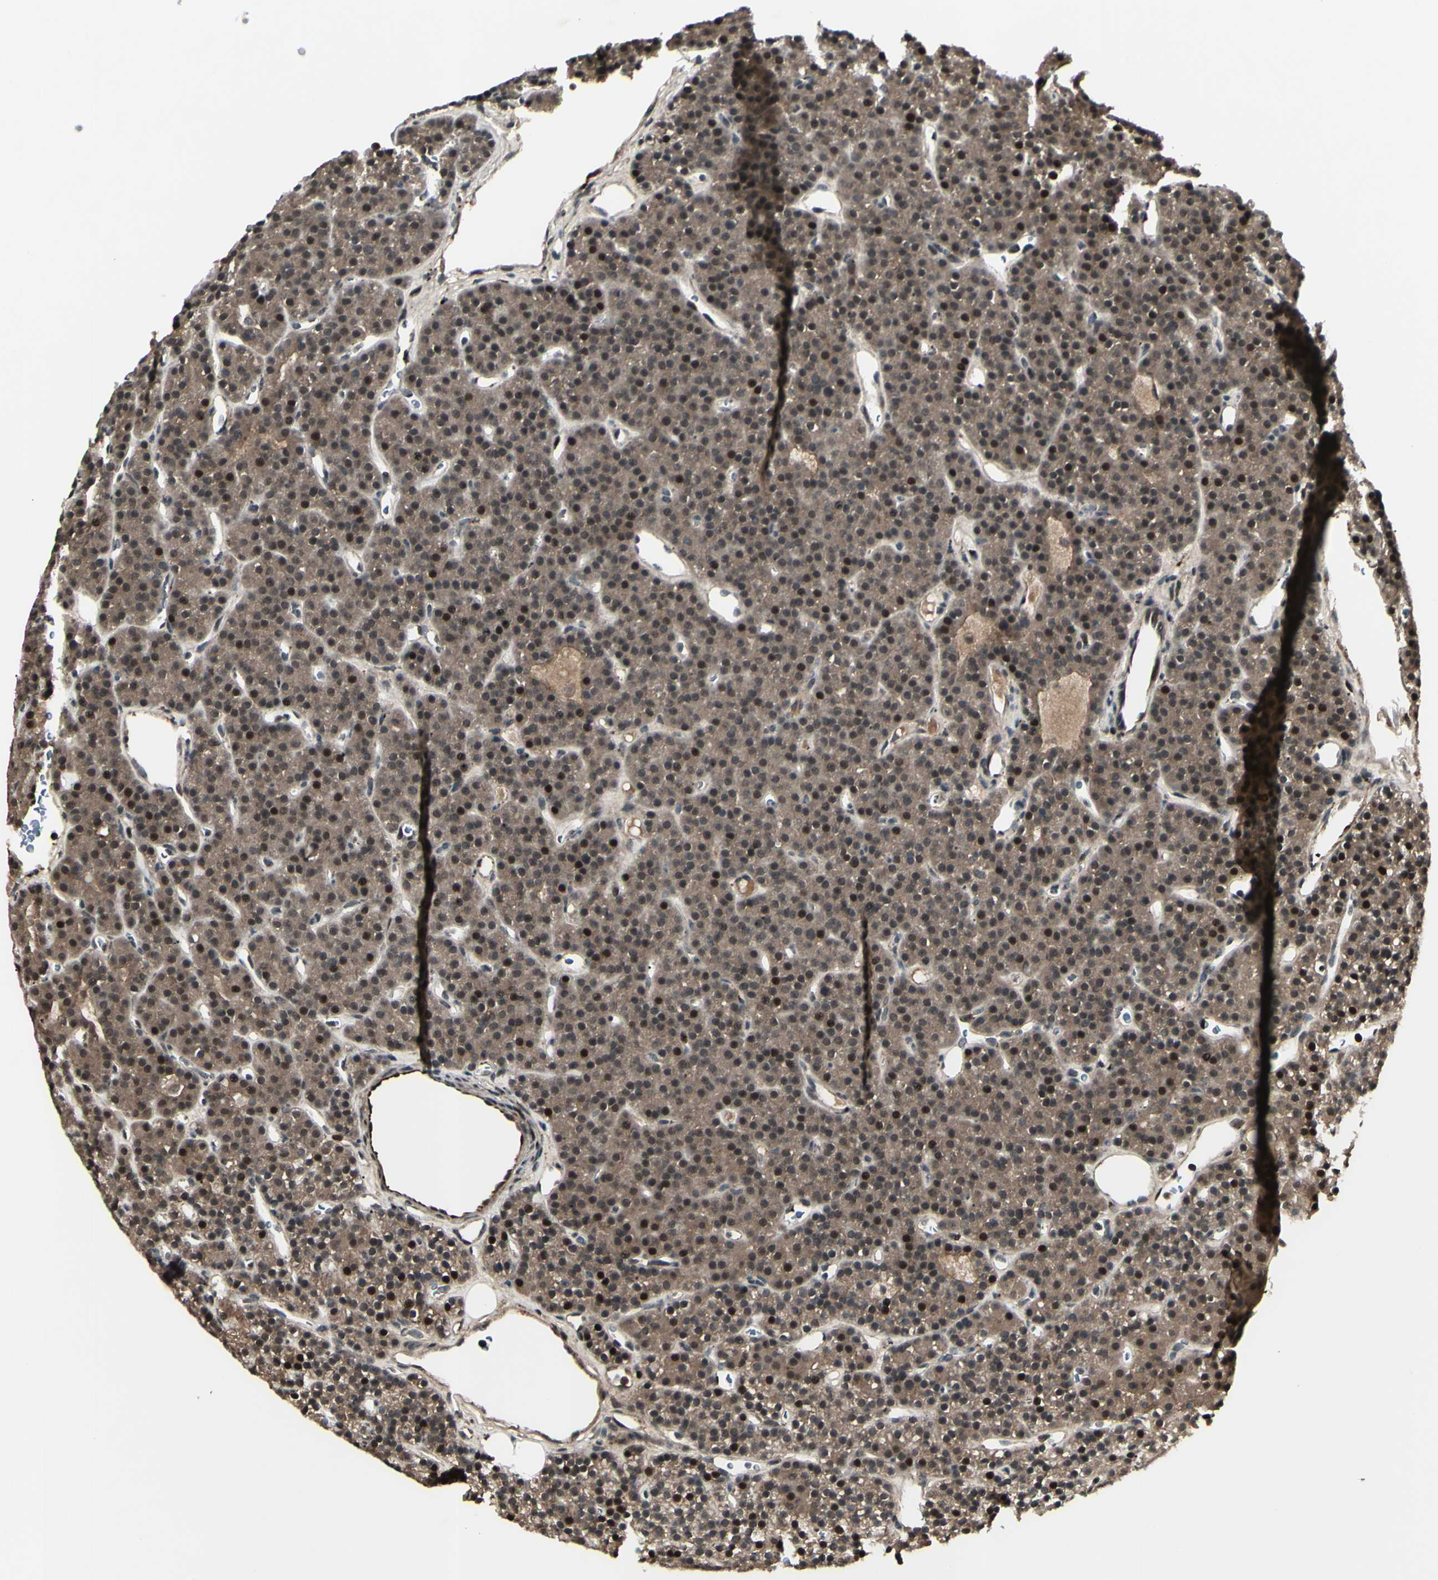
{"staining": {"intensity": "strong", "quantity": ">75%", "location": "cytoplasmic/membranous,nuclear"}, "tissue": "parathyroid gland", "cell_type": "Glandular cells", "image_type": "normal", "snomed": [{"axis": "morphology", "description": "Normal tissue, NOS"}, {"axis": "morphology", "description": "Hyperplasia, NOS"}, {"axis": "topography", "description": "Parathyroid gland"}], "caption": "High-power microscopy captured an IHC micrograph of benign parathyroid gland, revealing strong cytoplasmic/membranous,nuclear staining in approximately >75% of glandular cells. The protein is shown in brown color, while the nuclei are stained blue.", "gene": "MLF2", "patient": {"sex": "male", "age": 44}}